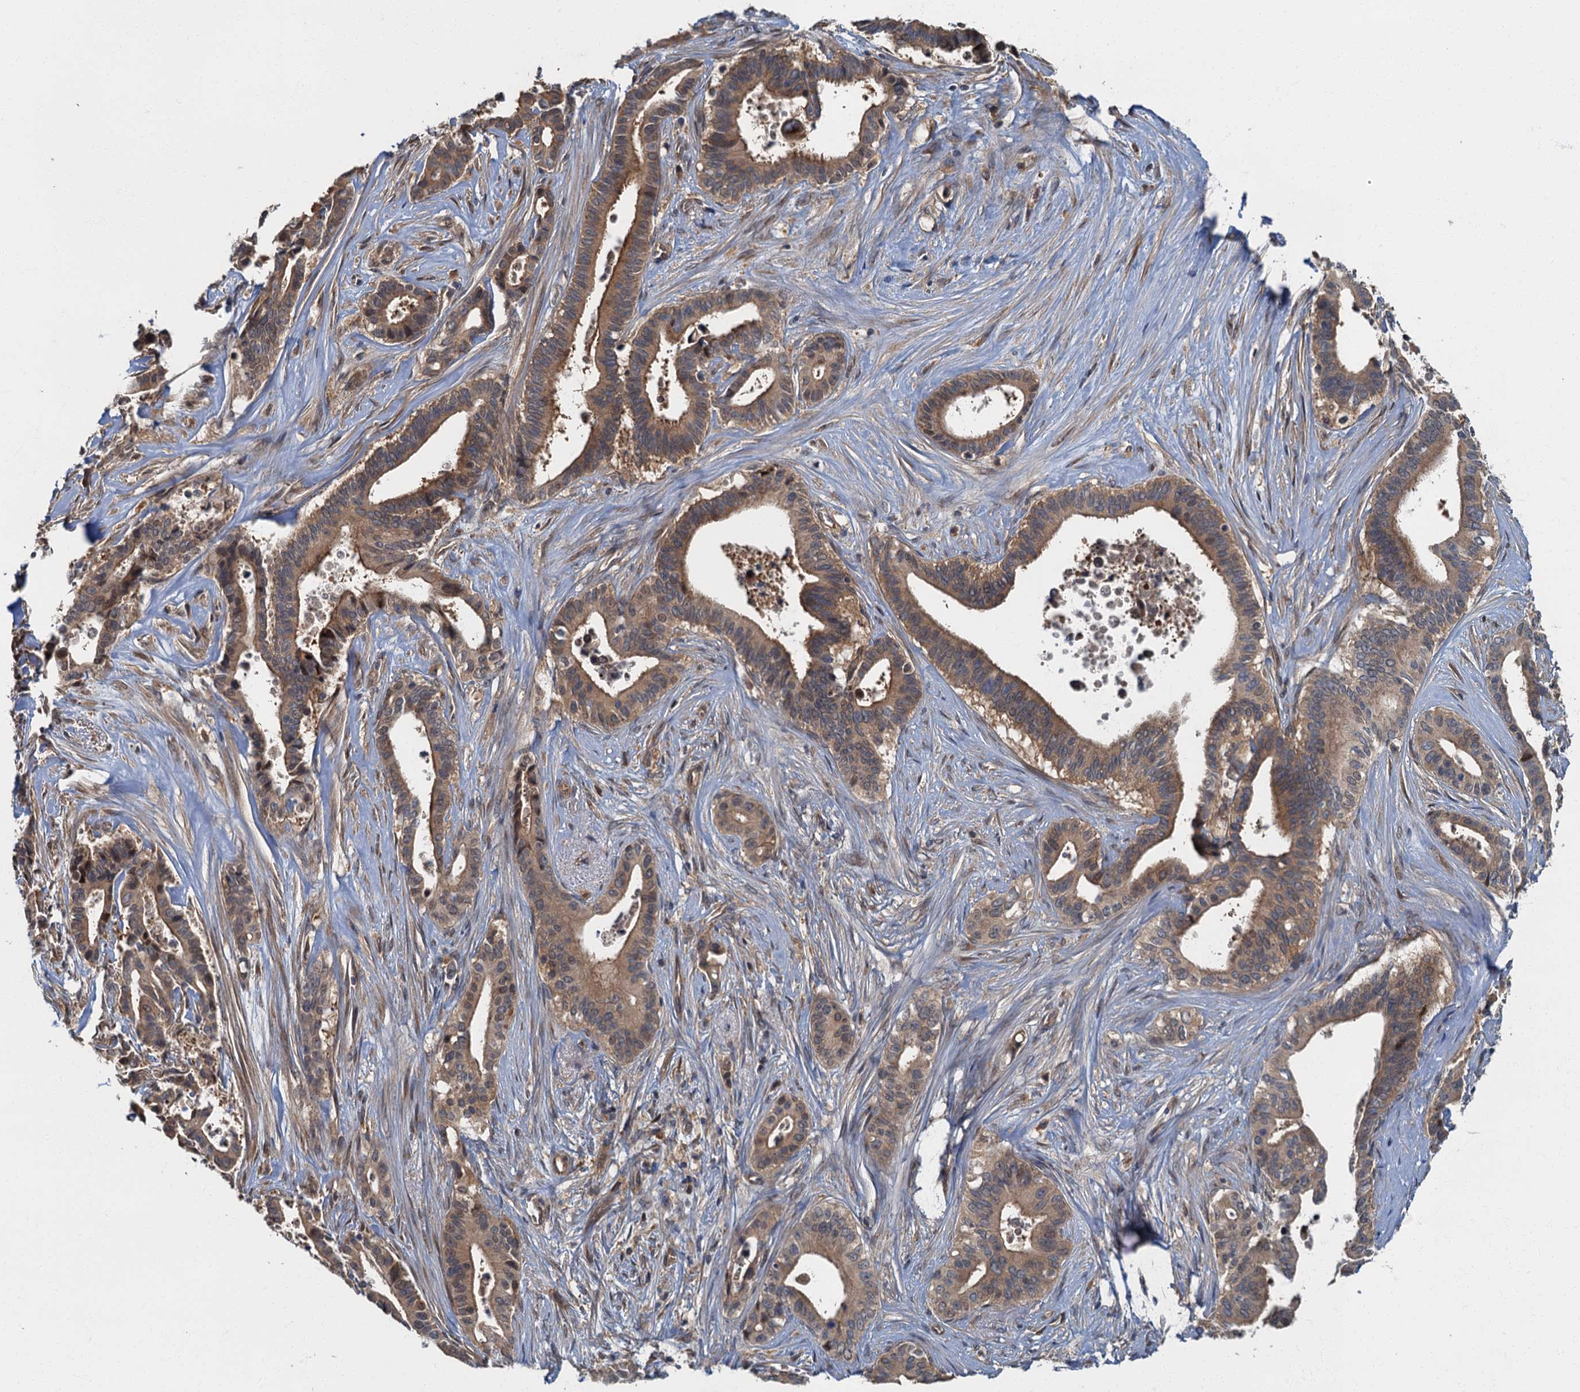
{"staining": {"intensity": "moderate", "quantity": ">75%", "location": "cytoplasmic/membranous"}, "tissue": "pancreatic cancer", "cell_type": "Tumor cells", "image_type": "cancer", "snomed": [{"axis": "morphology", "description": "Adenocarcinoma, NOS"}, {"axis": "topography", "description": "Pancreas"}], "caption": "Immunohistochemical staining of pancreatic cancer (adenocarcinoma) exhibits medium levels of moderate cytoplasmic/membranous protein staining in approximately >75% of tumor cells.", "gene": "TBCK", "patient": {"sex": "female", "age": 77}}